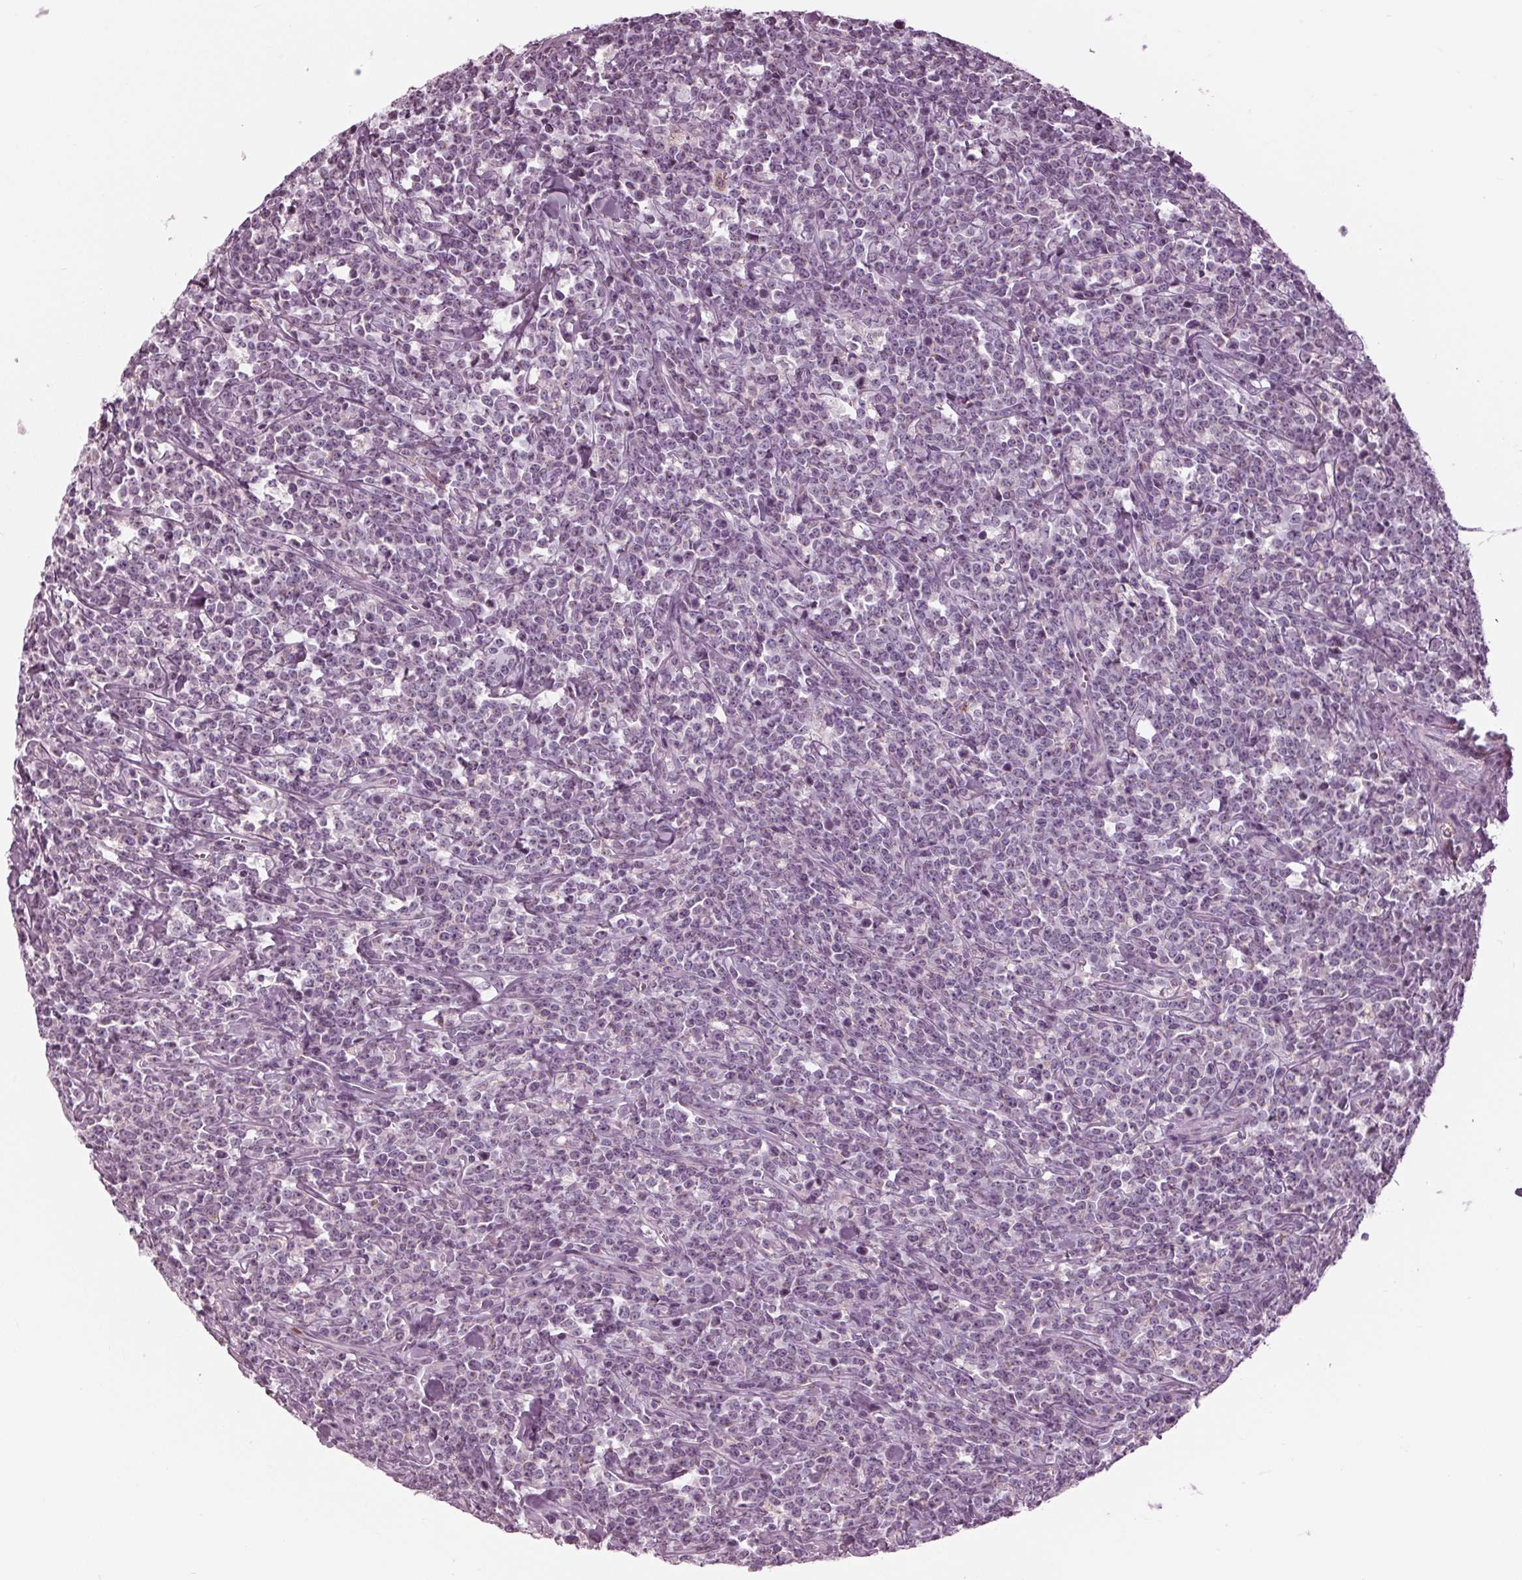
{"staining": {"intensity": "negative", "quantity": "none", "location": "none"}, "tissue": "lymphoma", "cell_type": "Tumor cells", "image_type": "cancer", "snomed": [{"axis": "morphology", "description": "Malignant lymphoma, non-Hodgkin's type, High grade"}, {"axis": "topography", "description": "Small intestine"}], "caption": "The image shows no significant expression in tumor cells of malignant lymphoma, non-Hodgkin's type (high-grade).", "gene": "CLN6", "patient": {"sex": "female", "age": 56}}